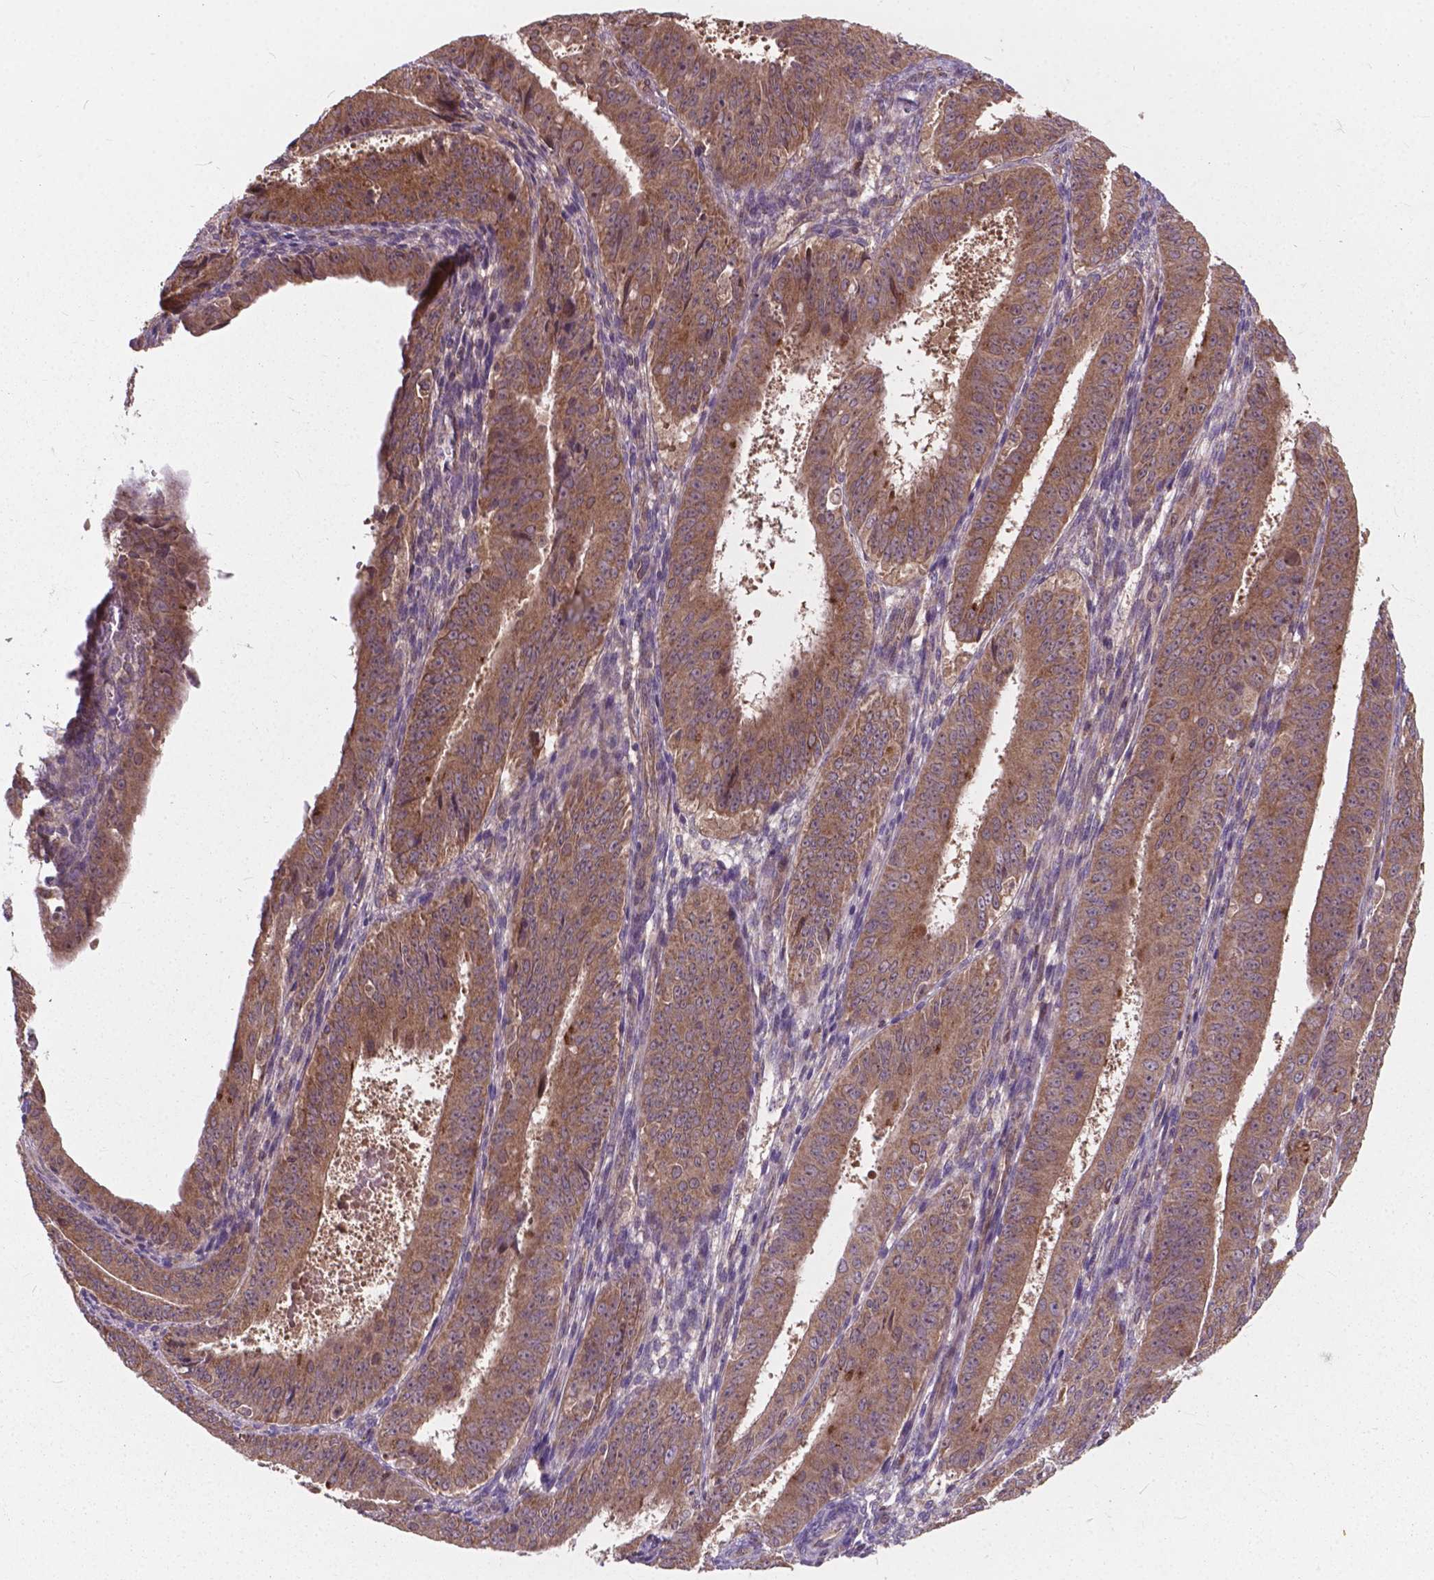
{"staining": {"intensity": "moderate", "quantity": ">75%", "location": "cytoplasmic/membranous"}, "tissue": "ovarian cancer", "cell_type": "Tumor cells", "image_type": "cancer", "snomed": [{"axis": "morphology", "description": "Carcinoma, endometroid"}, {"axis": "topography", "description": "Ovary"}], "caption": "This is a micrograph of immunohistochemistry (IHC) staining of ovarian endometroid carcinoma, which shows moderate positivity in the cytoplasmic/membranous of tumor cells.", "gene": "MRPL33", "patient": {"sex": "female", "age": 42}}